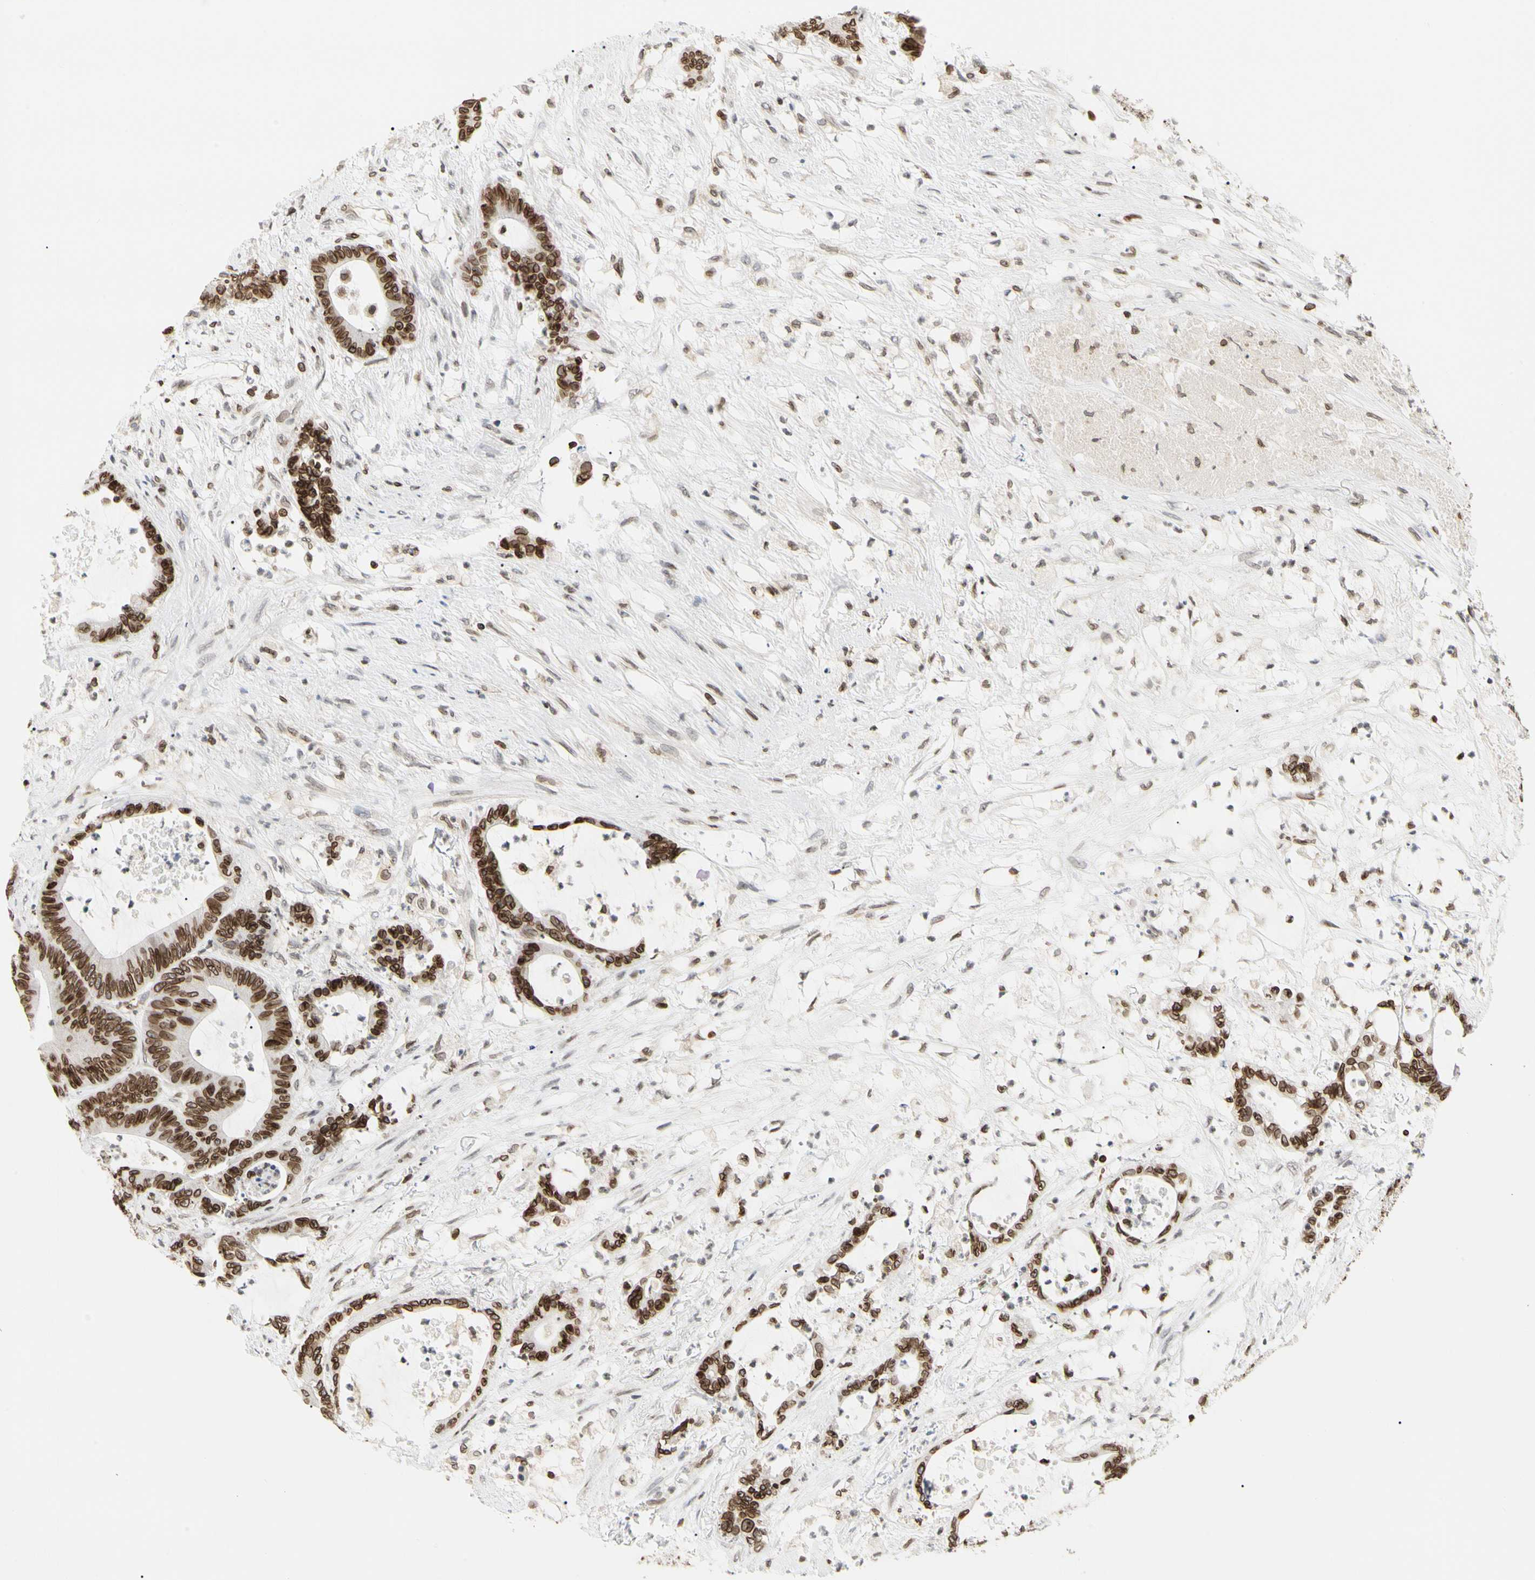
{"staining": {"intensity": "strong", "quantity": ">75%", "location": "cytoplasmic/membranous,nuclear"}, "tissue": "colorectal cancer", "cell_type": "Tumor cells", "image_type": "cancer", "snomed": [{"axis": "morphology", "description": "Adenocarcinoma, NOS"}, {"axis": "topography", "description": "Colon"}], "caption": "Human colorectal adenocarcinoma stained with a brown dye shows strong cytoplasmic/membranous and nuclear positive expression in about >75% of tumor cells.", "gene": "TMPO", "patient": {"sex": "female", "age": 84}}